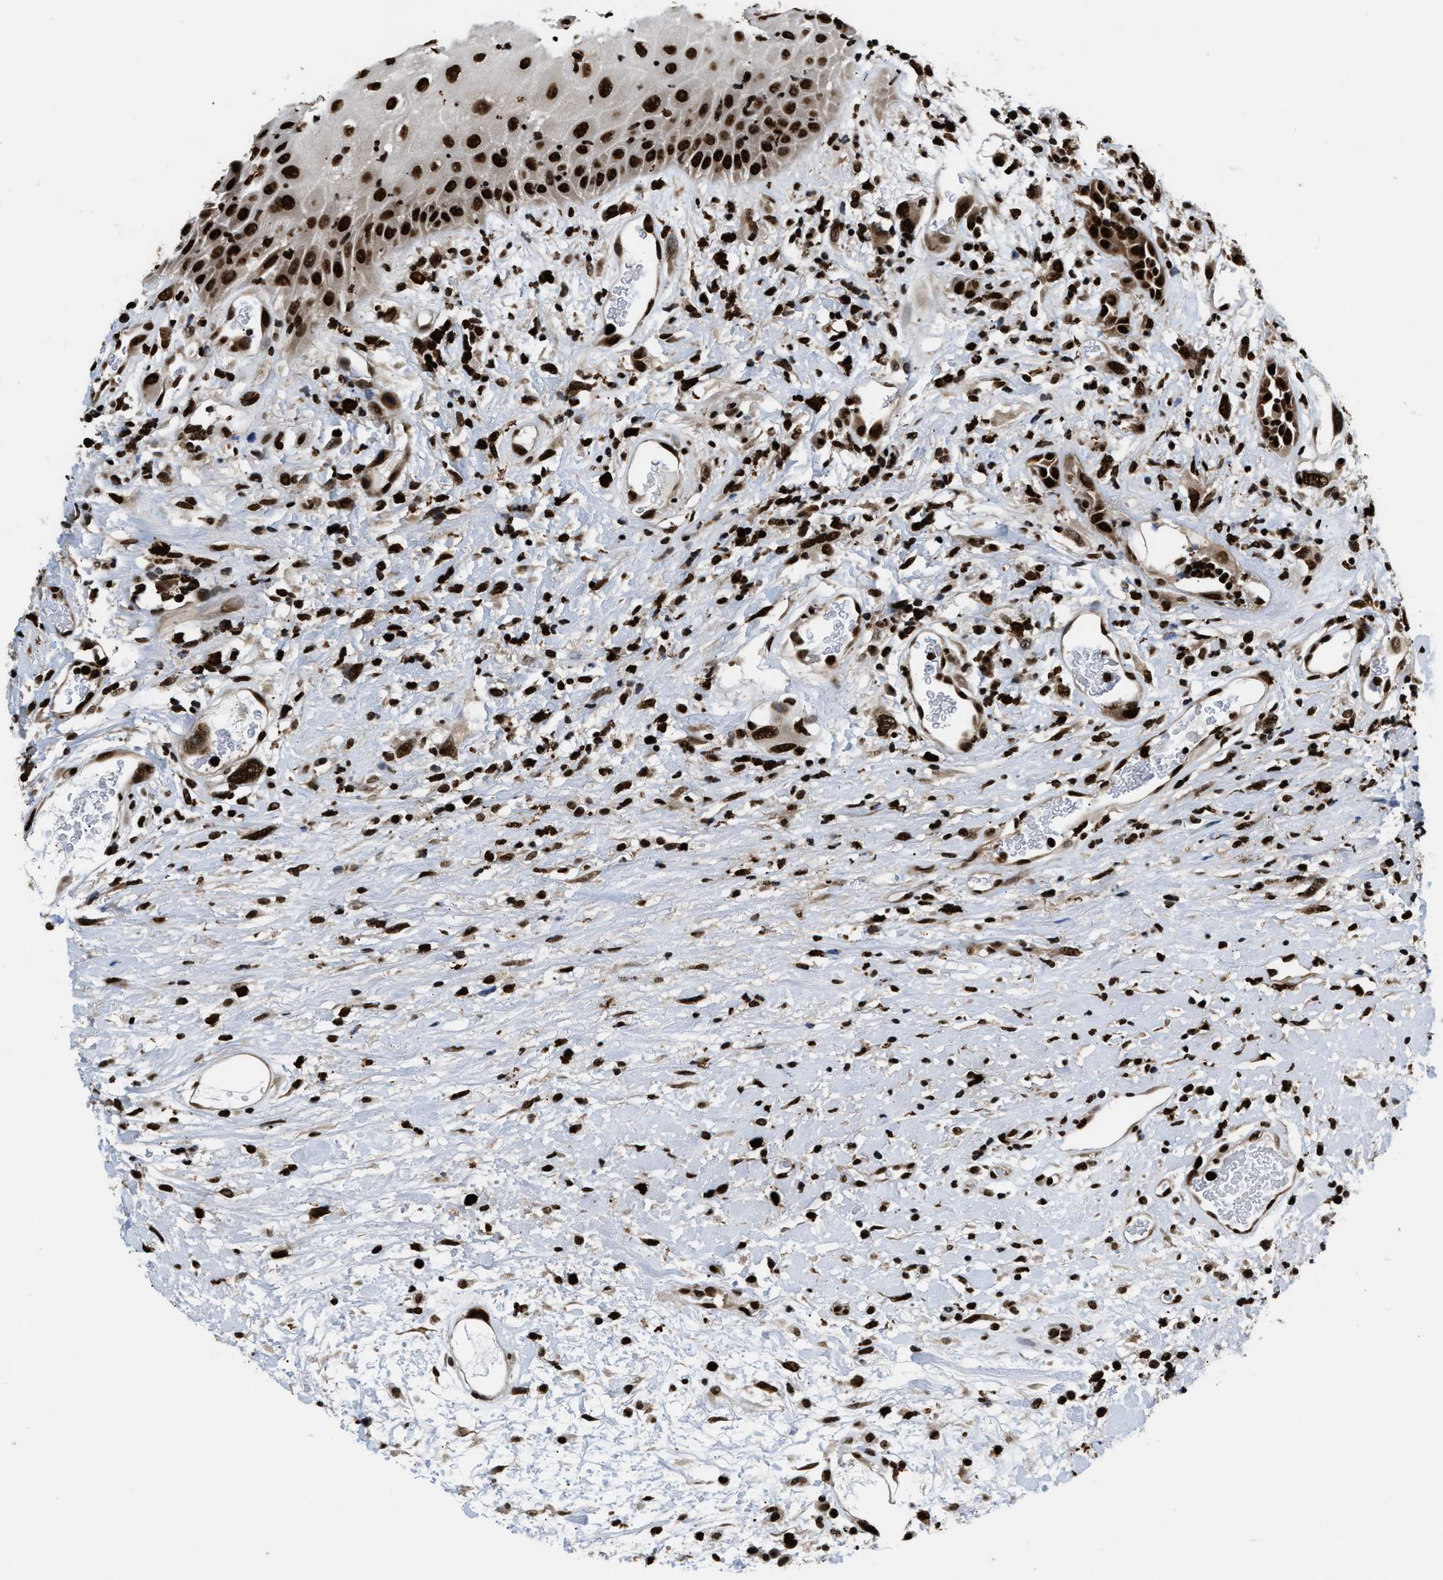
{"staining": {"intensity": "strong", "quantity": ">75%", "location": "nuclear"}, "tissue": "head and neck cancer", "cell_type": "Tumor cells", "image_type": "cancer", "snomed": [{"axis": "morphology", "description": "Normal tissue, NOS"}, {"axis": "morphology", "description": "Squamous cell carcinoma, NOS"}, {"axis": "topography", "description": "Cartilage tissue"}, {"axis": "topography", "description": "Head-Neck"}], "caption": "Head and neck squamous cell carcinoma stained with DAB (3,3'-diaminobenzidine) immunohistochemistry (IHC) displays high levels of strong nuclear positivity in about >75% of tumor cells.", "gene": "CCNDBP1", "patient": {"sex": "male", "age": 62}}